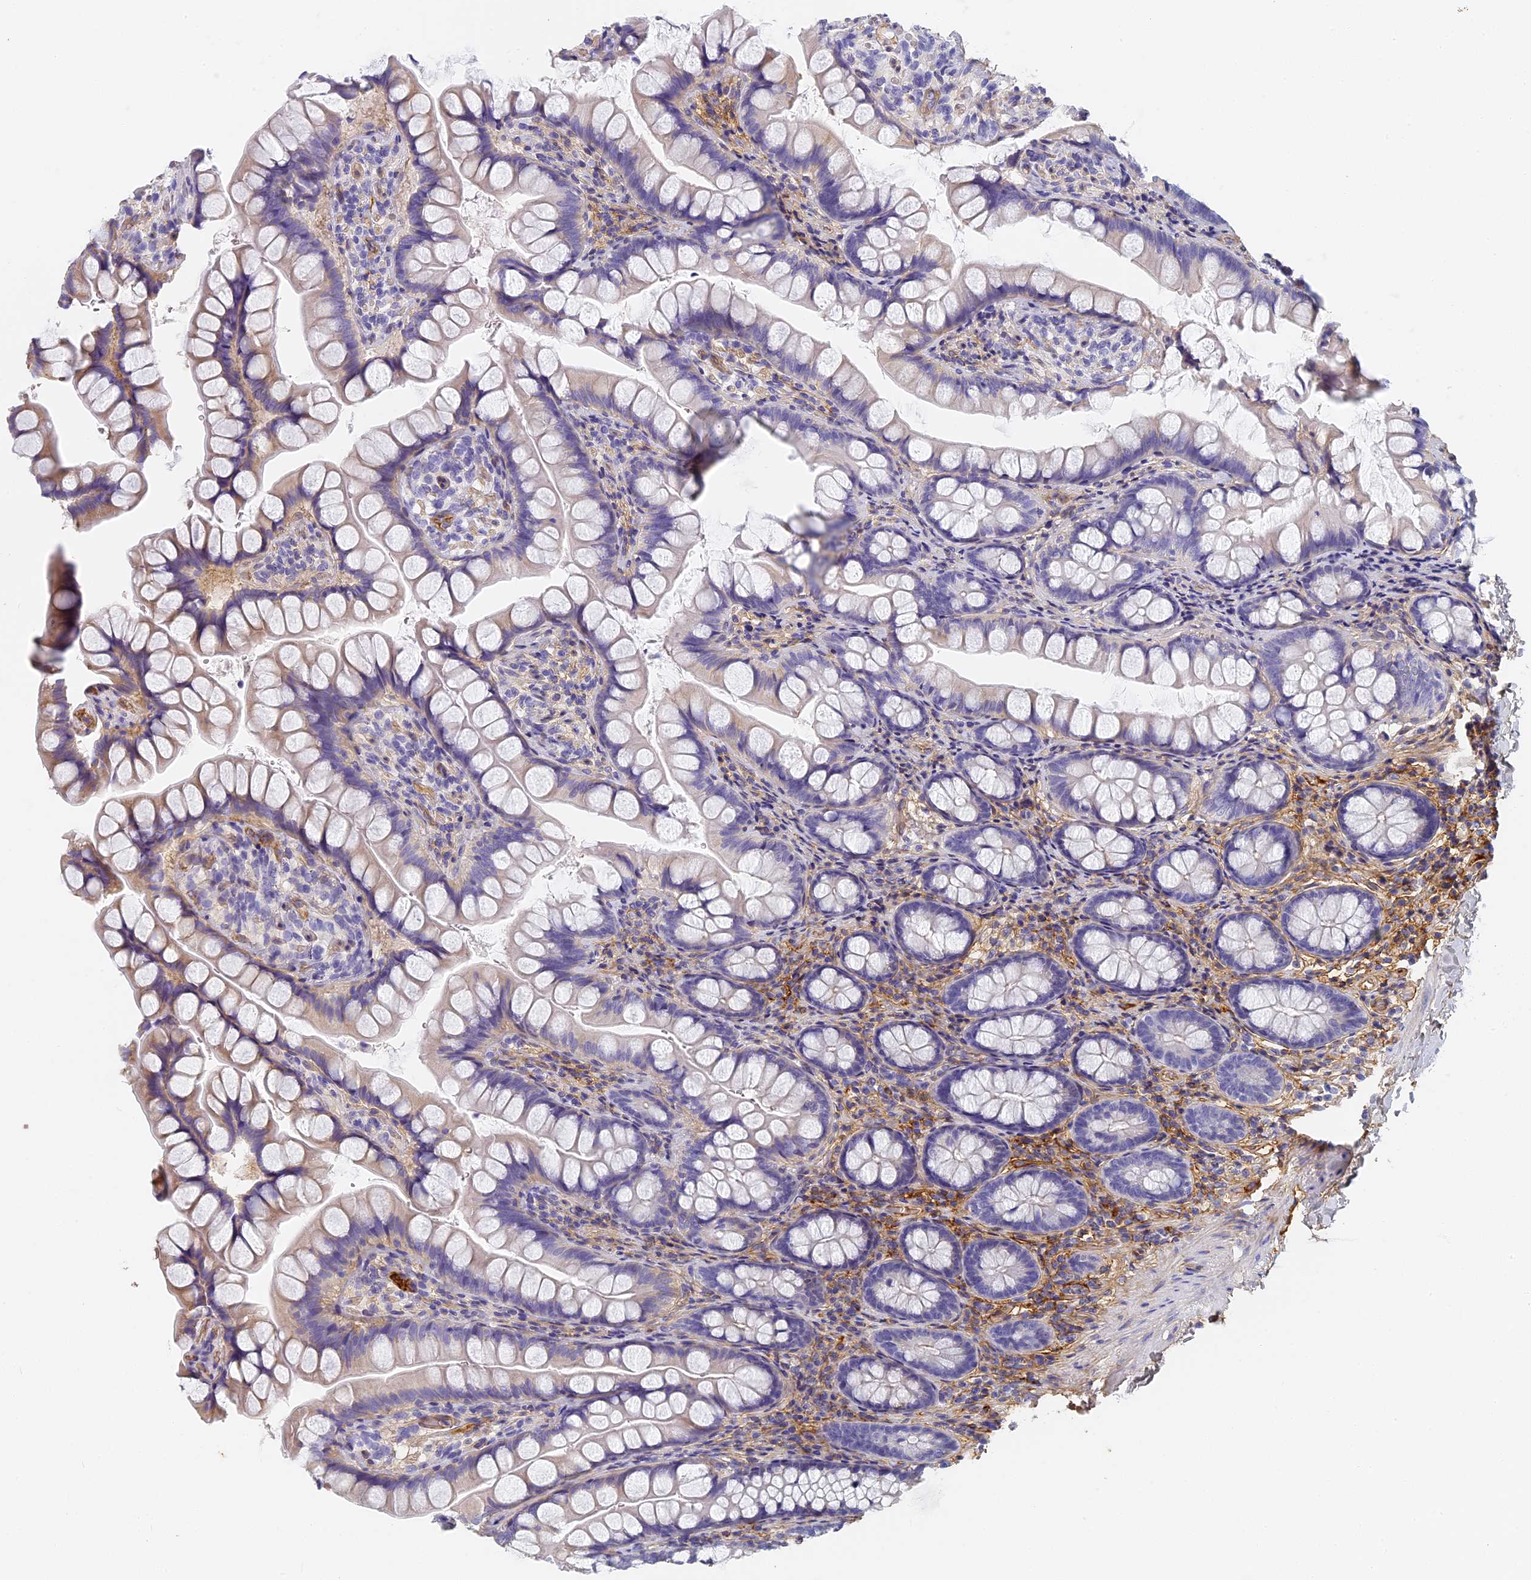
{"staining": {"intensity": "weak", "quantity": "<25%", "location": "cytoplasmic/membranous"}, "tissue": "small intestine", "cell_type": "Glandular cells", "image_type": "normal", "snomed": [{"axis": "morphology", "description": "Normal tissue, NOS"}, {"axis": "topography", "description": "Small intestine"}], "caption": "This is an immunohistochemistry image of normal small intestine. There is no expression in glandular cells.", "gene": "ITIH1", "patient": {"sex": "male", "age": 70}}